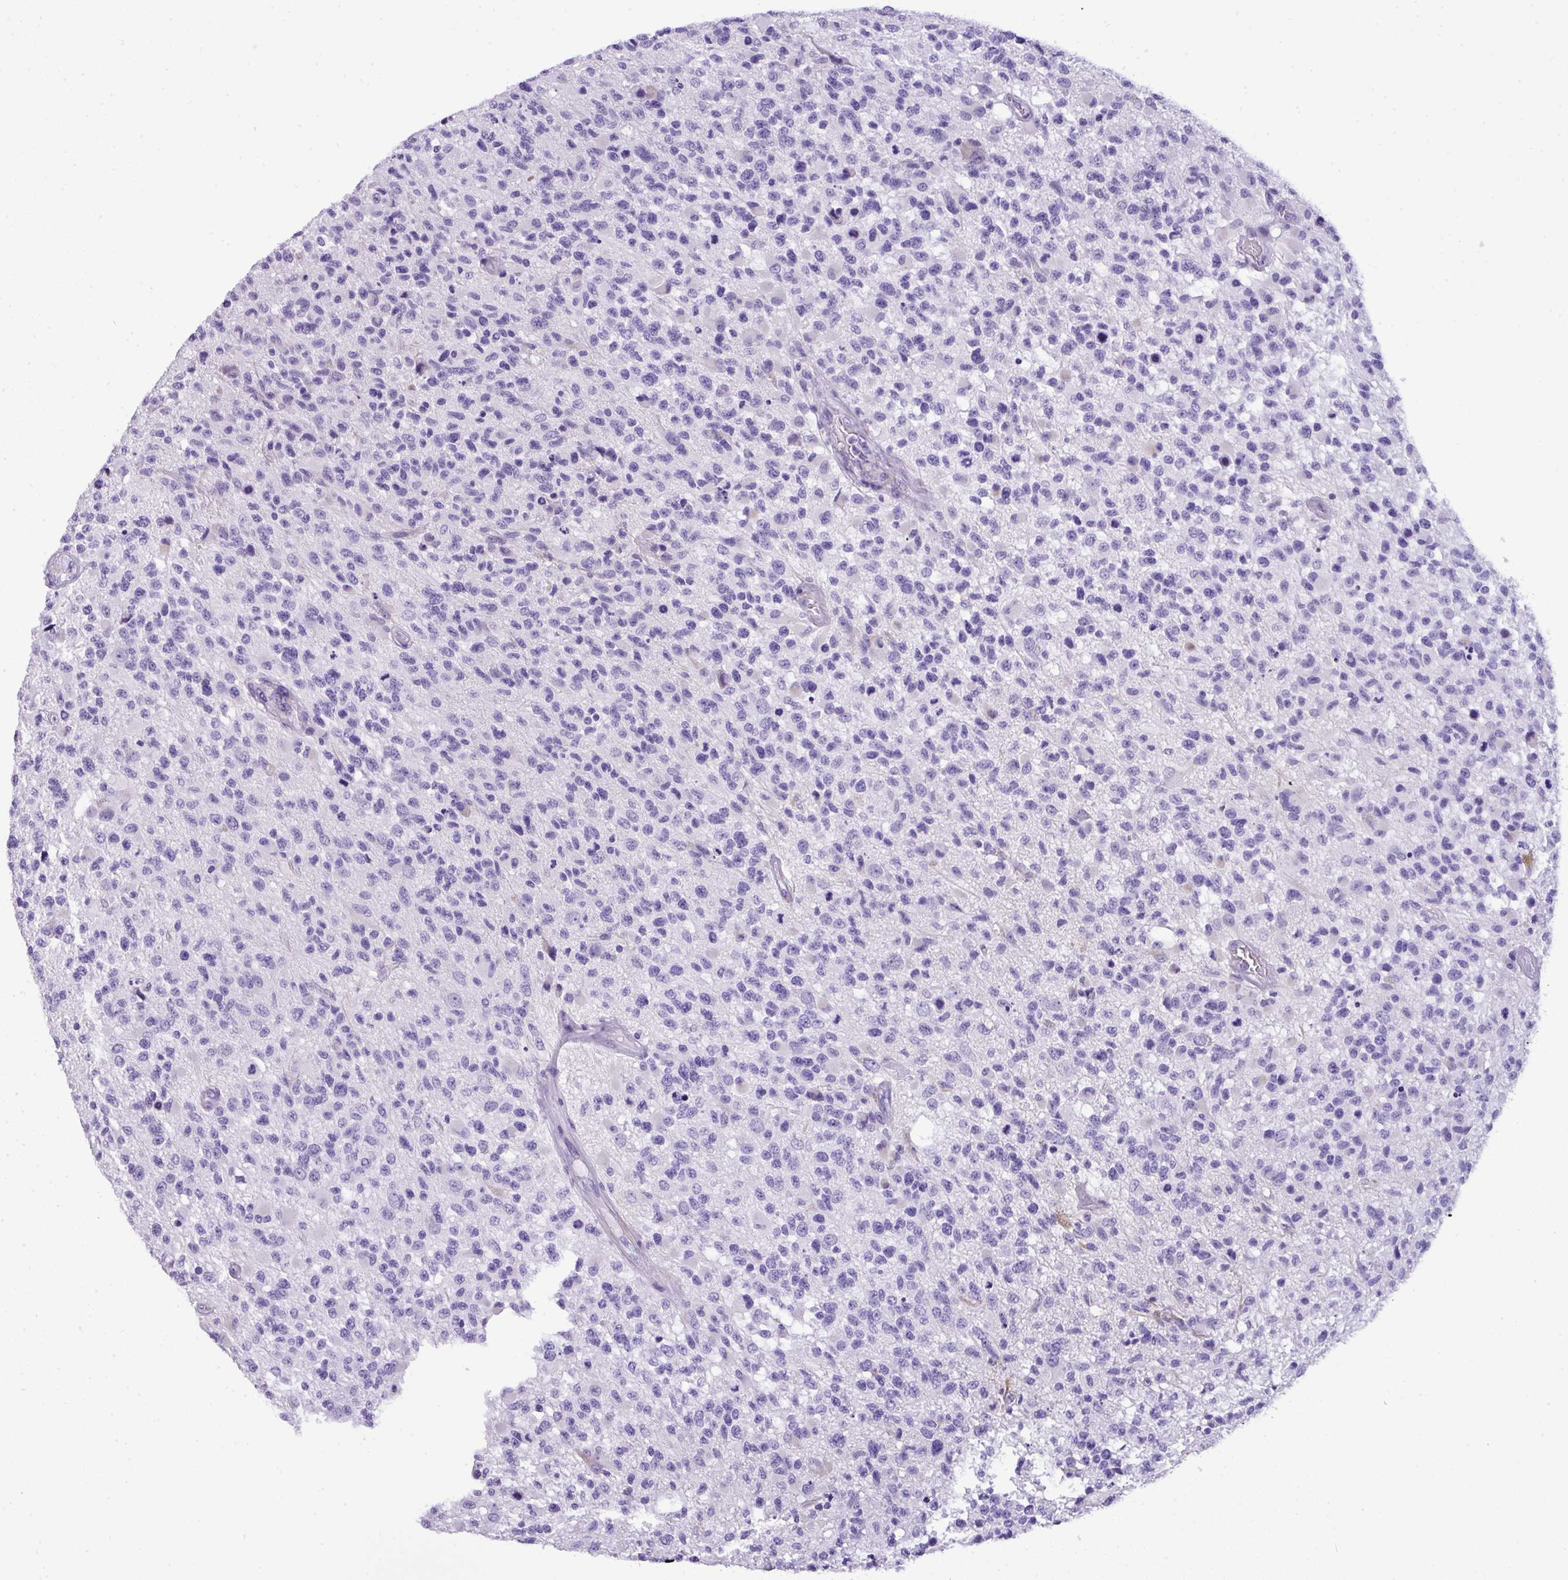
{"staining": {"intensity": "negative", "quantity": "none", "location": "none"}, "tissue": "glioma", "cell_type": "Tumor cells", "image_type": "cancer", "snomed": [{"axis": "morphology", "description": "Glioma, malignant, High grade"}, {"axis": "morphology", "description": "Glioblastoma, NOS"}, {"axis": "topography", "description": "Brain"}], "caption": "Immunohistochemical staining of human glioma reveals no significant positivity in tumor cells.", "gene": "MUC21", "patient": {"sex": "male", "age": 60}}